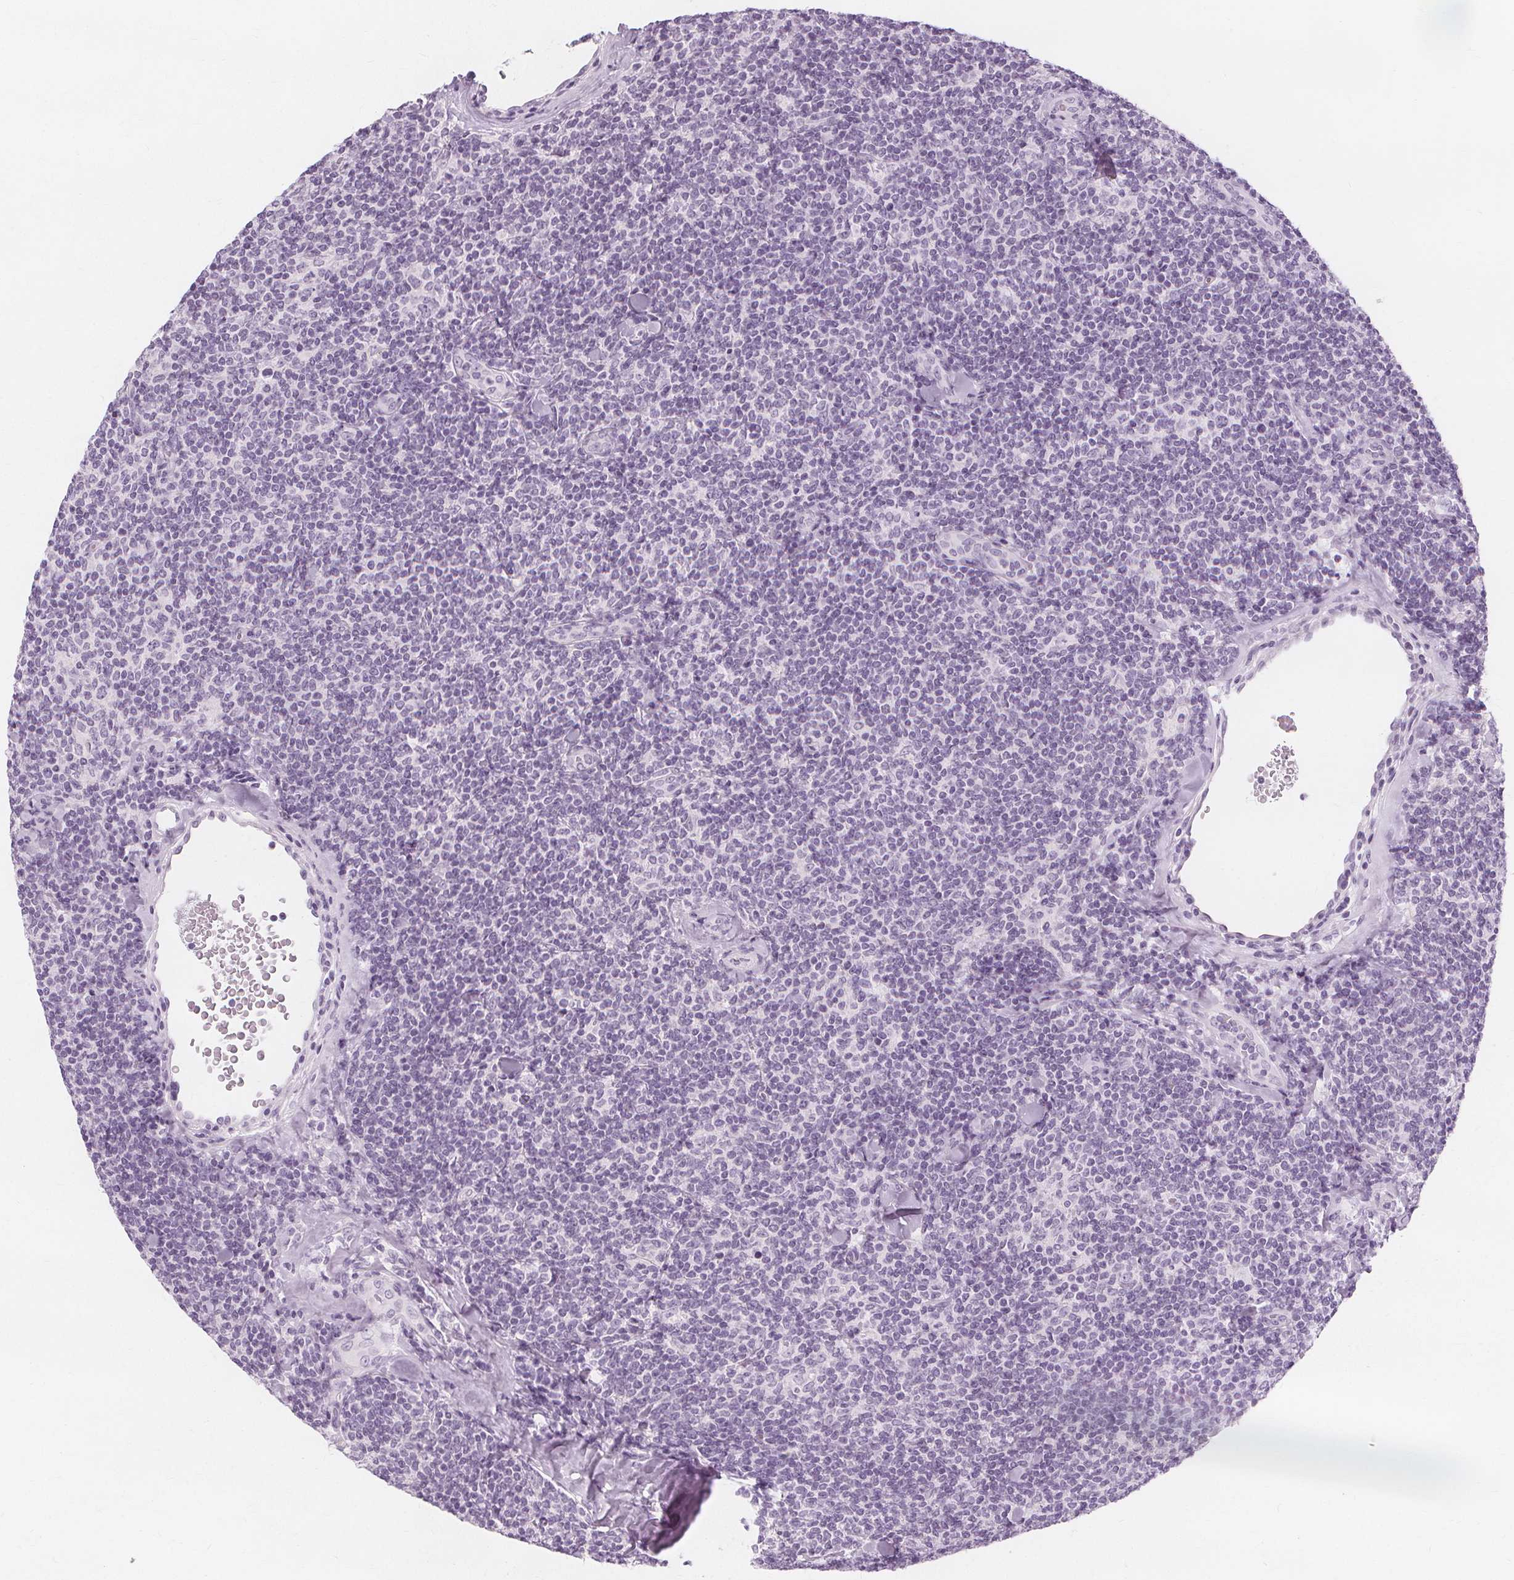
{"staining": {"intensity": "negative", "quantity": "none", "location": "none"}, "tissue": "lymphoma", "cell_type": "Tumor cells", "image_type": "cancer", "snomed": [{"axis": "morphology", "description": "Malignant lymphoma, non-Hodgkin's type, Low grade"}, {"axis": "topography", "description": "Lymph node"}], "caption": "High power microscopy photomicrograph of an immunohistochemistry histopathology image of malignant lymphoma, non-Hodgkin's type (low-grade), revealing no significant staining in tumor cells.", "gene": "TFF1", "patient": {"sex": "female", "age": 56}}